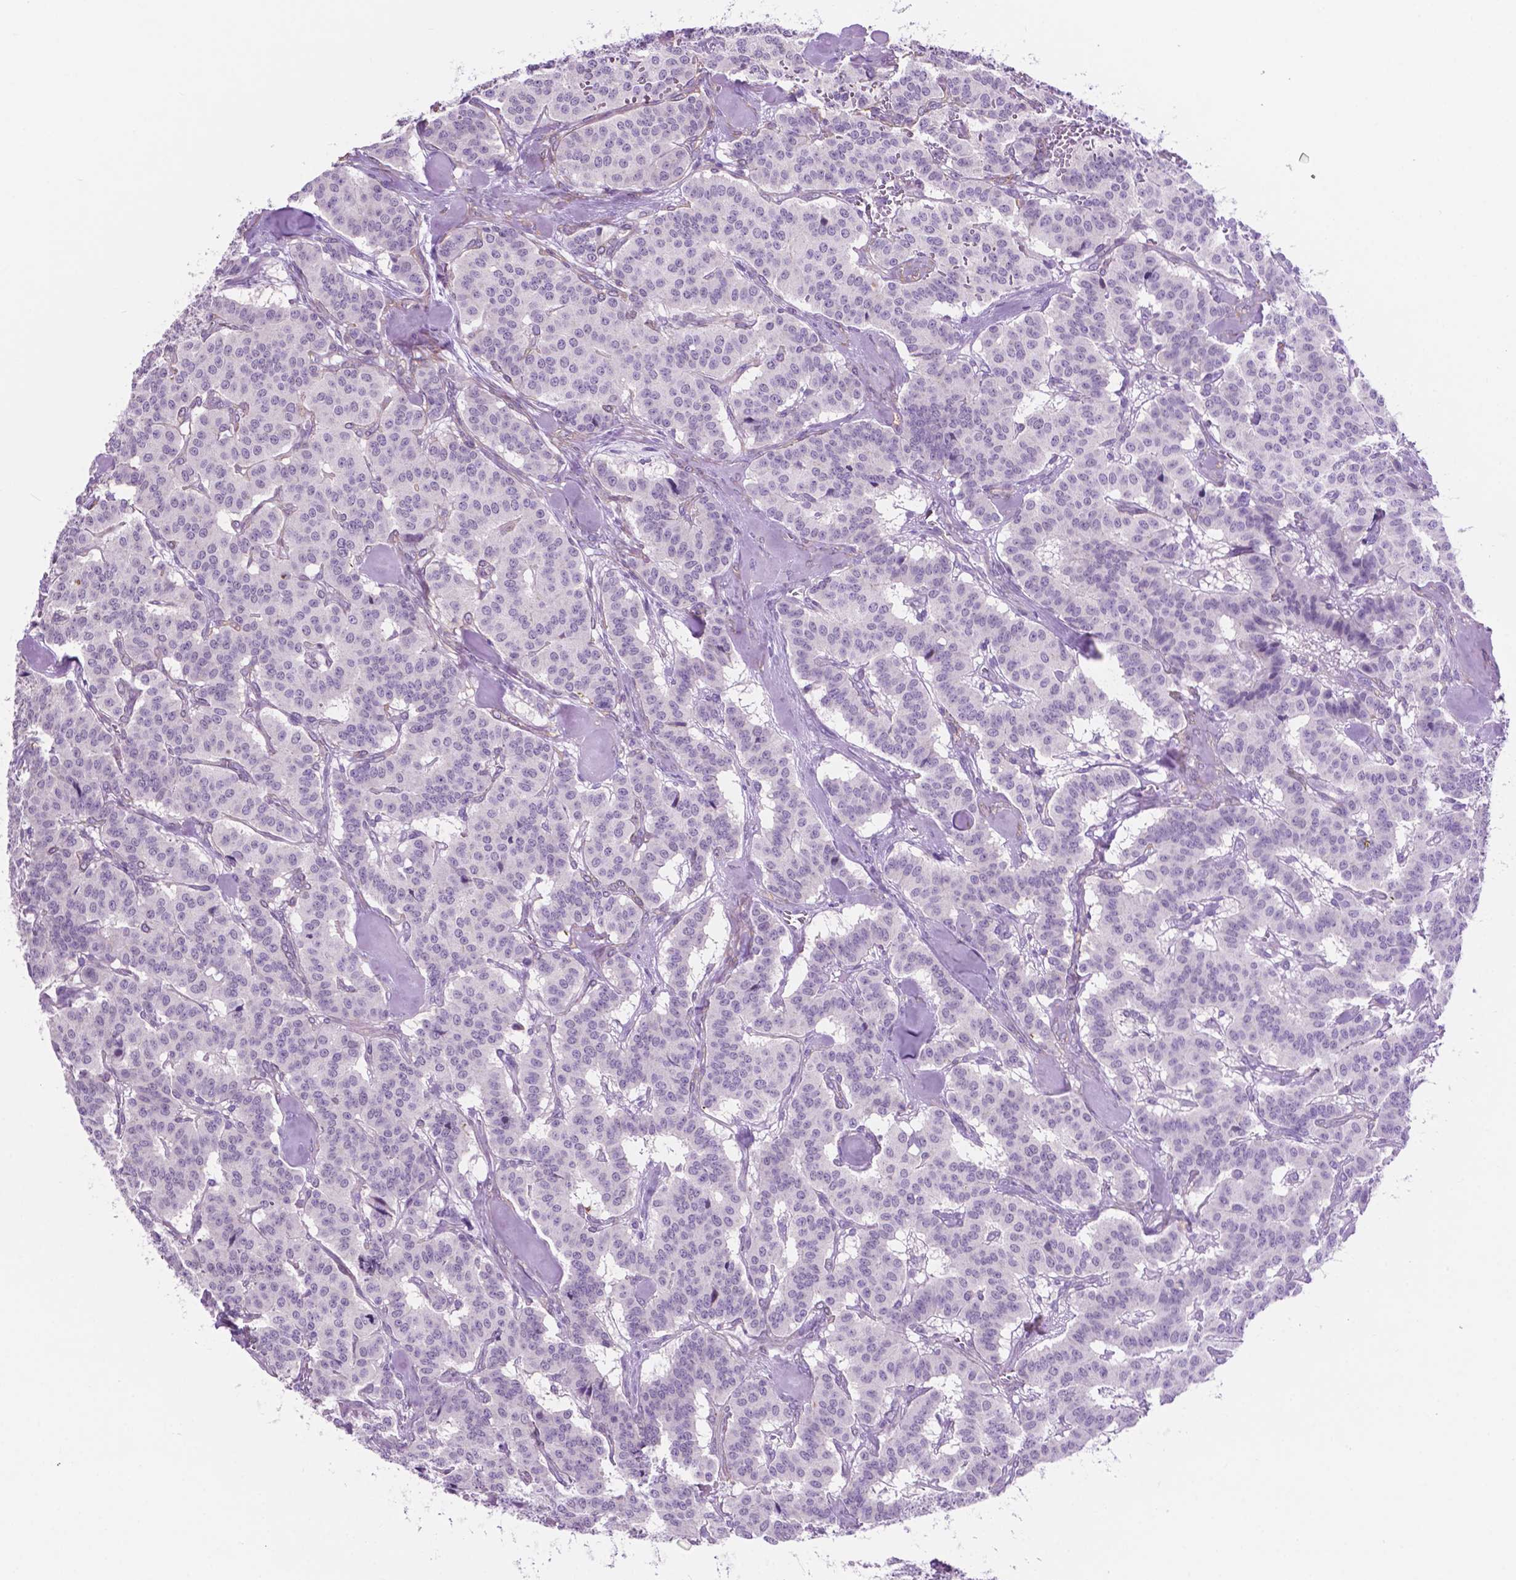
{"staining": {"intensity": "negative", "quantity": "none", "location": "none"}, "tissue": "carcinoid", "cell_type": "Tumor cells", "image_type": "cancer", "snomed": [{"axis": "morphology", "description": "Normal tissue, NOS"}, {"axis": "morphology", "description": "Carcinoid, malignant, NOS"}, {"axis": "topography", "description": "Lung"}], "caption": "High magnification brightfield microscopy of carcinoid (malignant) stained with DAB (brown) and counterstained with hematoxylin (blue): tumor cells show no significant staining. (DAB (3,3'-diaminobenzidine) IHC, high magnification).", "gene": "ACY3", "patient": {"sex": "female", "age": 46}}